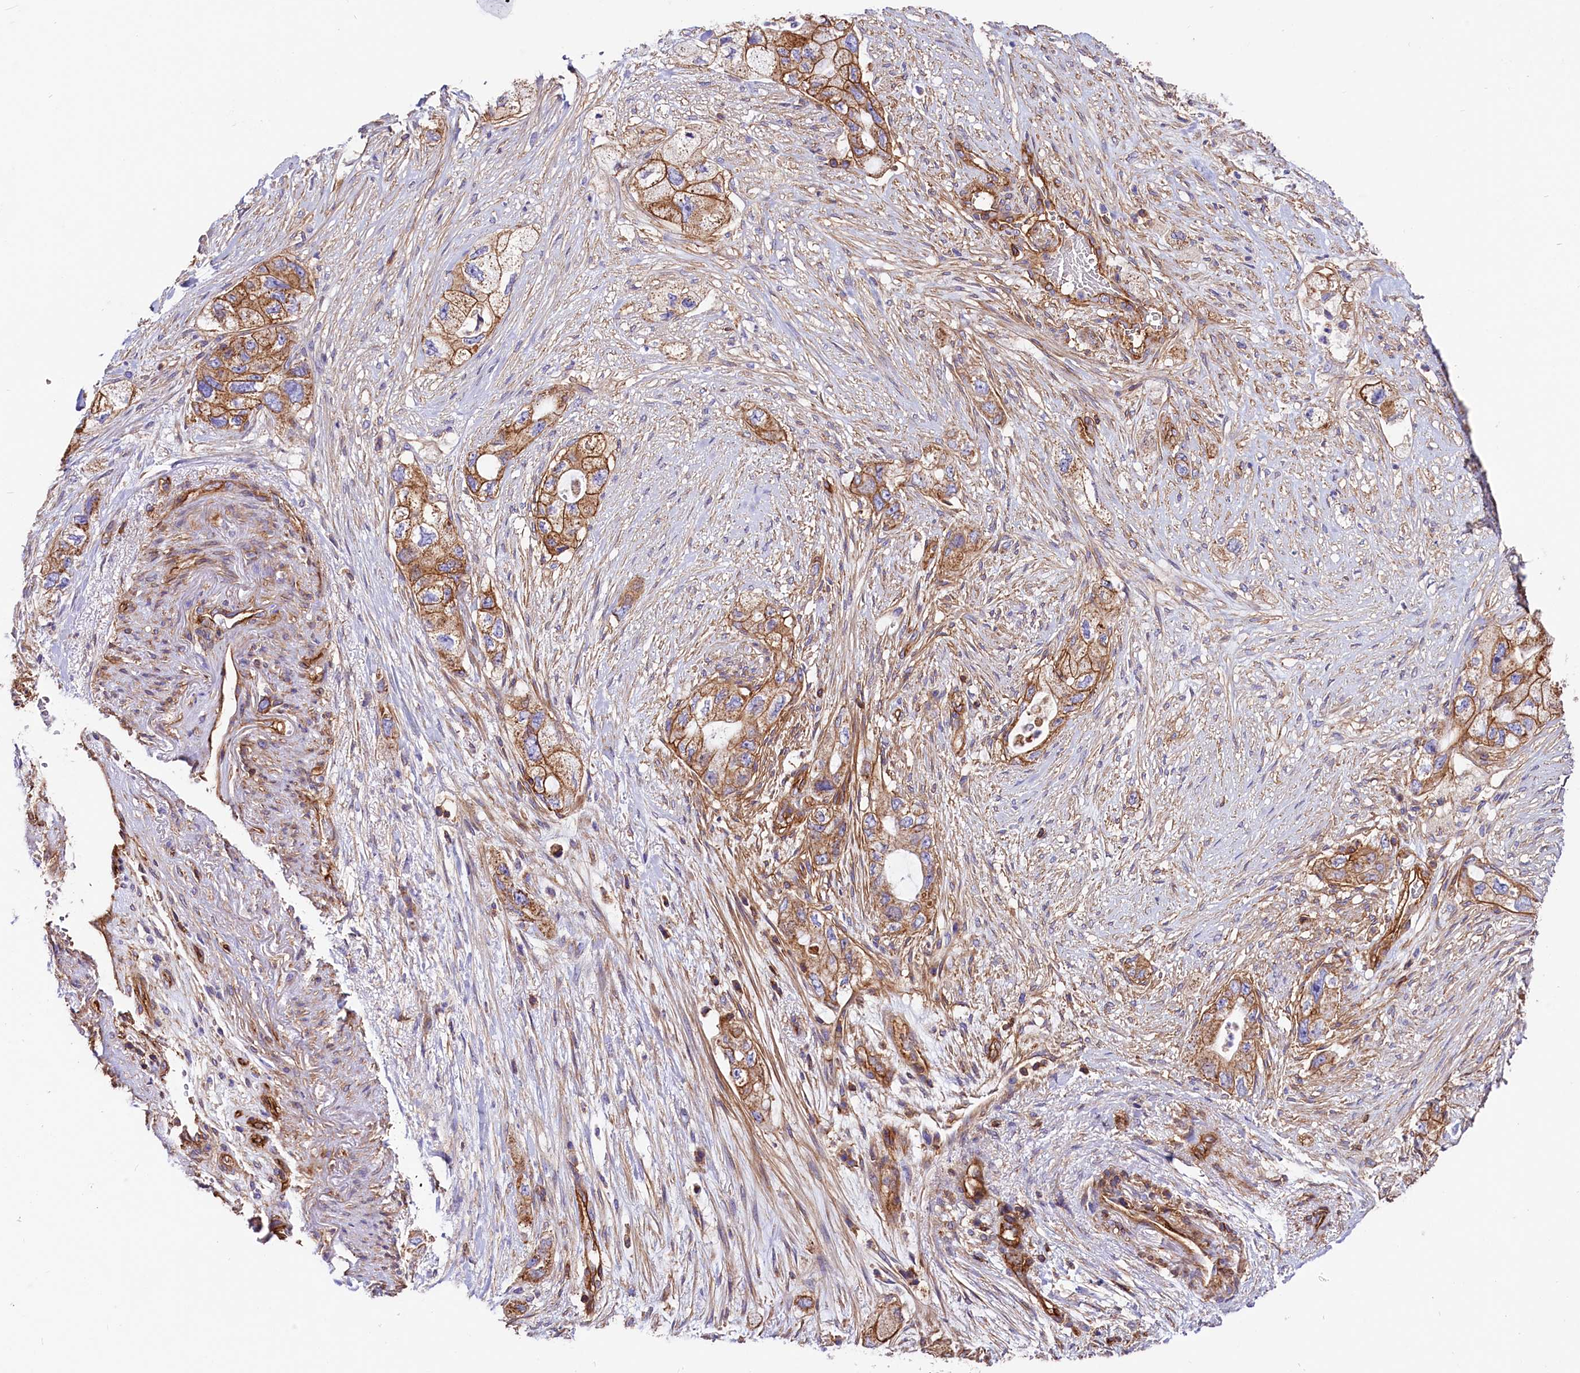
{"staining": {"intensity": "moderate", "quantity": ">75%", "location": "cytoplasmic/membranous"}, "tissue": "pancreatic cancer", "cell_type": "Tumor cells", "image_type": "cancer", "snomed": [{"axis": "morphology", "description": "Adenocarcinoma, NOS"}, {"axis": "topography", "description": "Pancreas"}], "caption": "Moderate cytoplasmic/membranous positivity is present in about >75% of tumor cells in adenocarcinoma (pancreatic). The staining was performed using DAB (3,3'-diaminobenzidine) to visualize the protein expression in brown, while the nuclei were stained in blue with hematoxylin (Magnification: 20x).", "gene": "ATP2B4", "patient": {"sex": "female", "age": 73}}